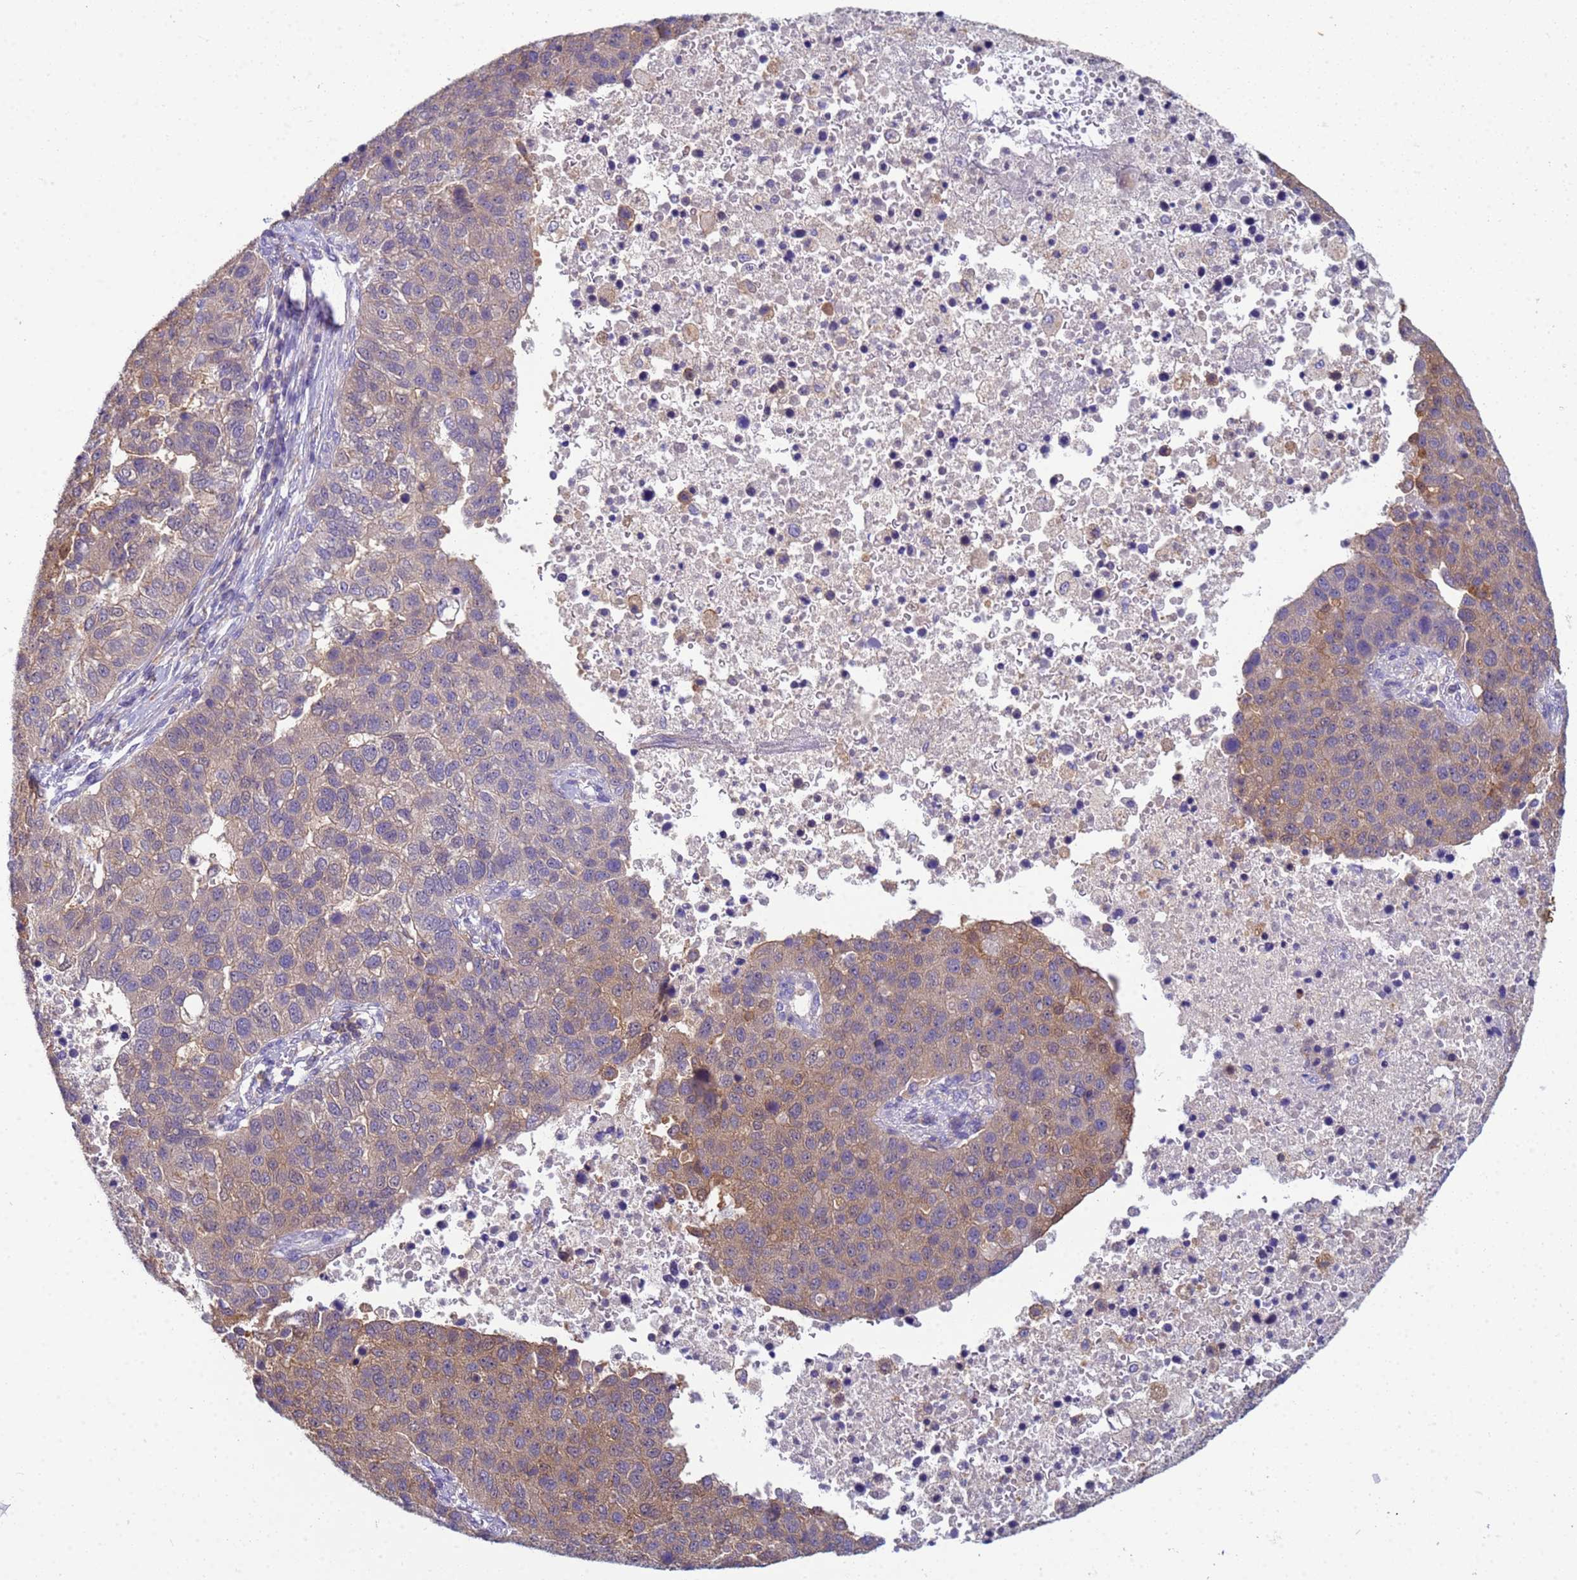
{"staining": {"intensity": "weak", "quantity": "25%-75%", "location": "cytoplasmic/membranous"}, "tissue": "pancreatic cancer", "cell_type": "Tumor cells", "image_type": "cancer", "snomed": [{"axis": "morphology", "description": "Adenocarcinoma, NOS"}, {"axis": "topography", "description": "Pancreas"}], "caption": "Immunohistochemistry (IHC) image of neoplastic tissue: pancreatic cancer stained using immunohistochemistry (IHC) shows low levels of weak protein expression localized specifically in the cytoplasmic/membranous of tumor cells, appearing as a cytoplasmic/membranous brown color.", "gene": "KLHL13", "patient": {"sex": "female", "age": 61}}